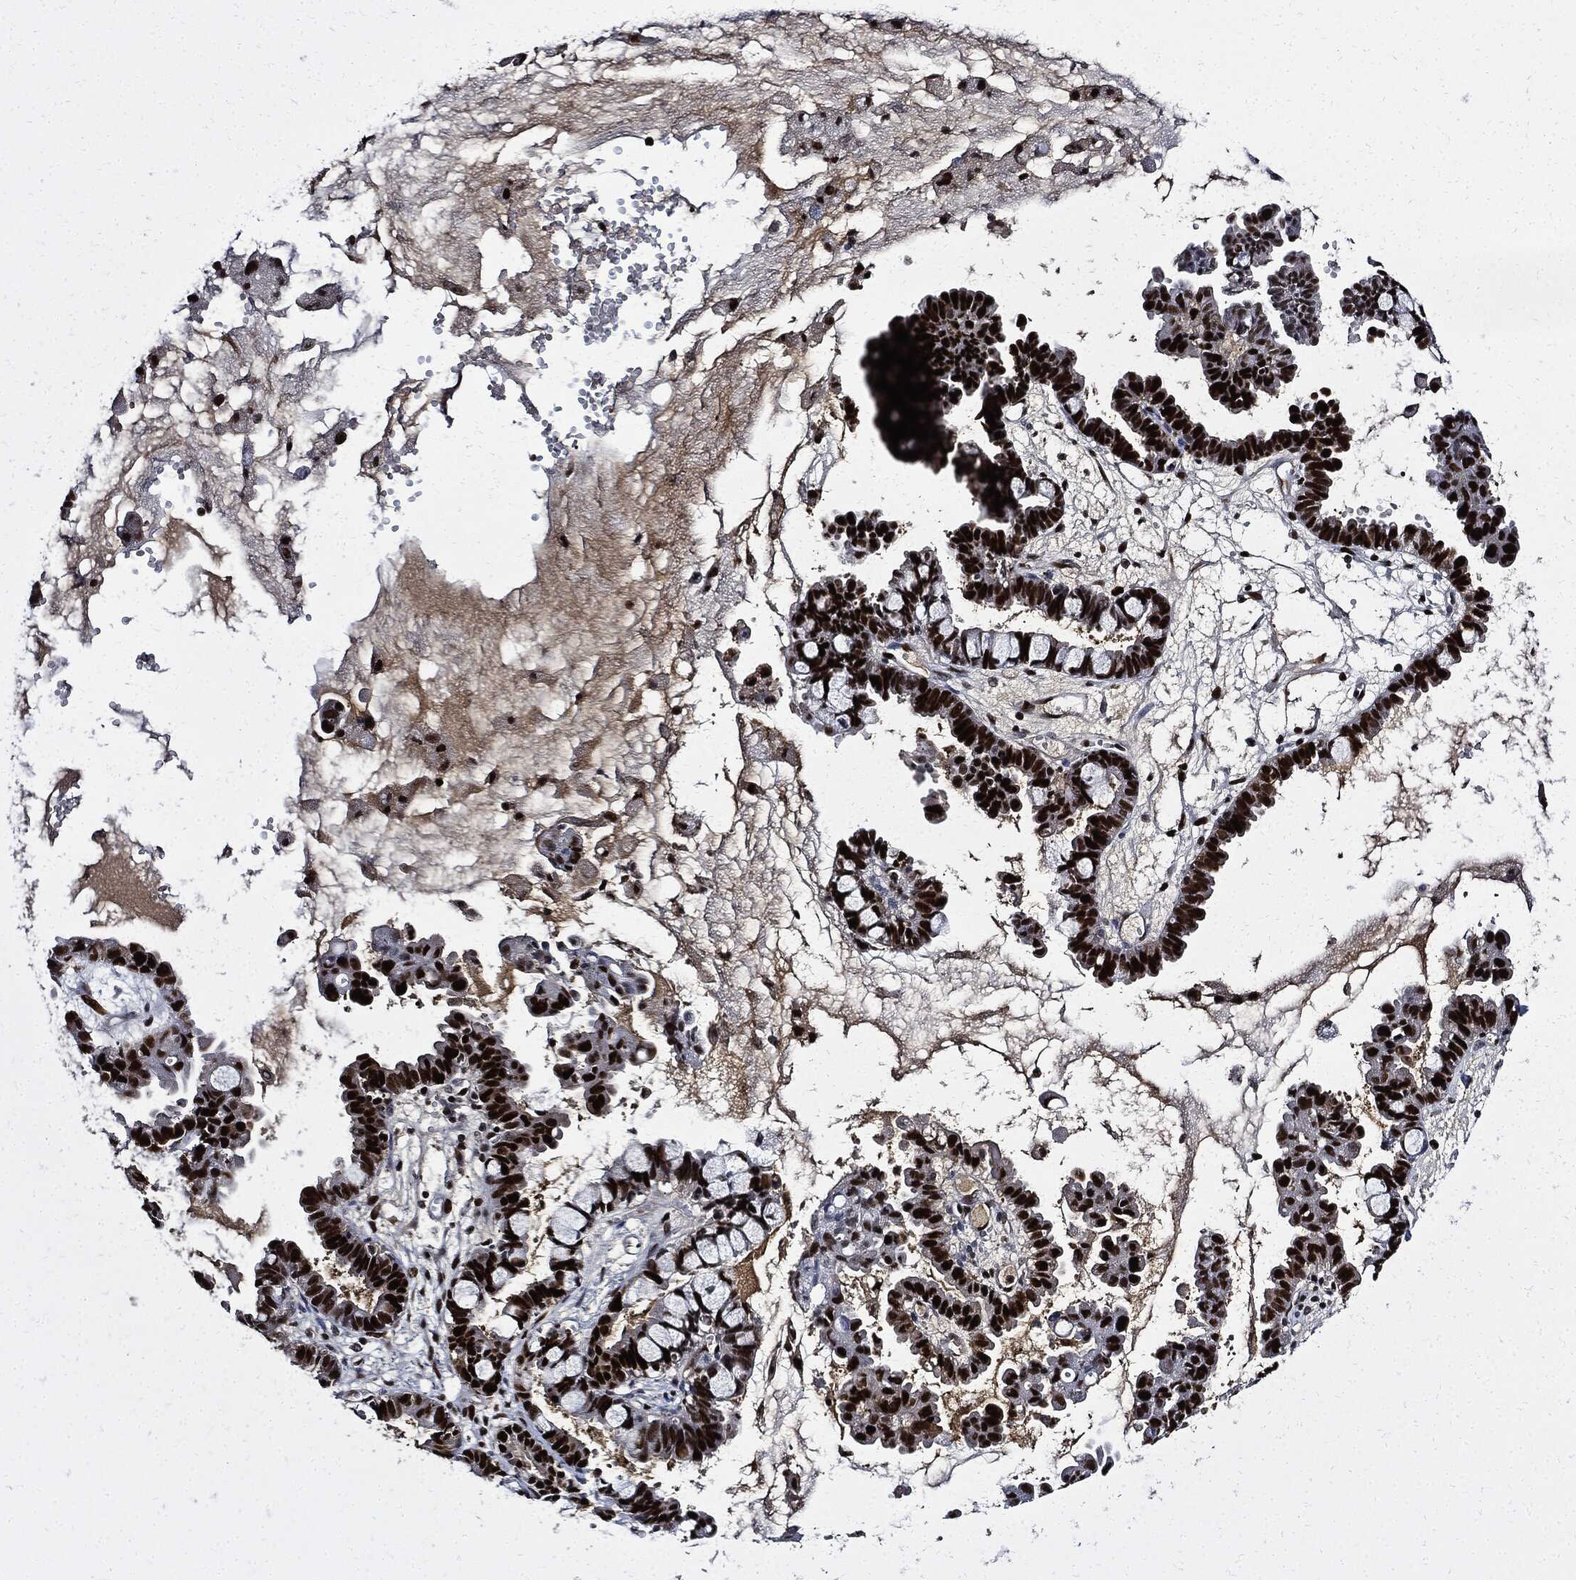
{"staining": {"intensity": "strong", "quantity": ">75%", "location": "nuclear"}, "tissue": "ovarian cancer", "cell_type": "Tumor cells", "image_type": "cancer", "snomed": [{"axis": "morphology", "description": "Cystadenocarcinoma, mucinous, NOS"}, {"axis": "topography", "description": "Ovary"}], "caption": "Immunohistochemical staining of human mucinous cystadenocarcinoma (ovarian) exhibits strong nuclear protein staining in approximately >75% of tumor cells.", "gene": "PCNA", "patient": {"sex": "female", "age": 63}}